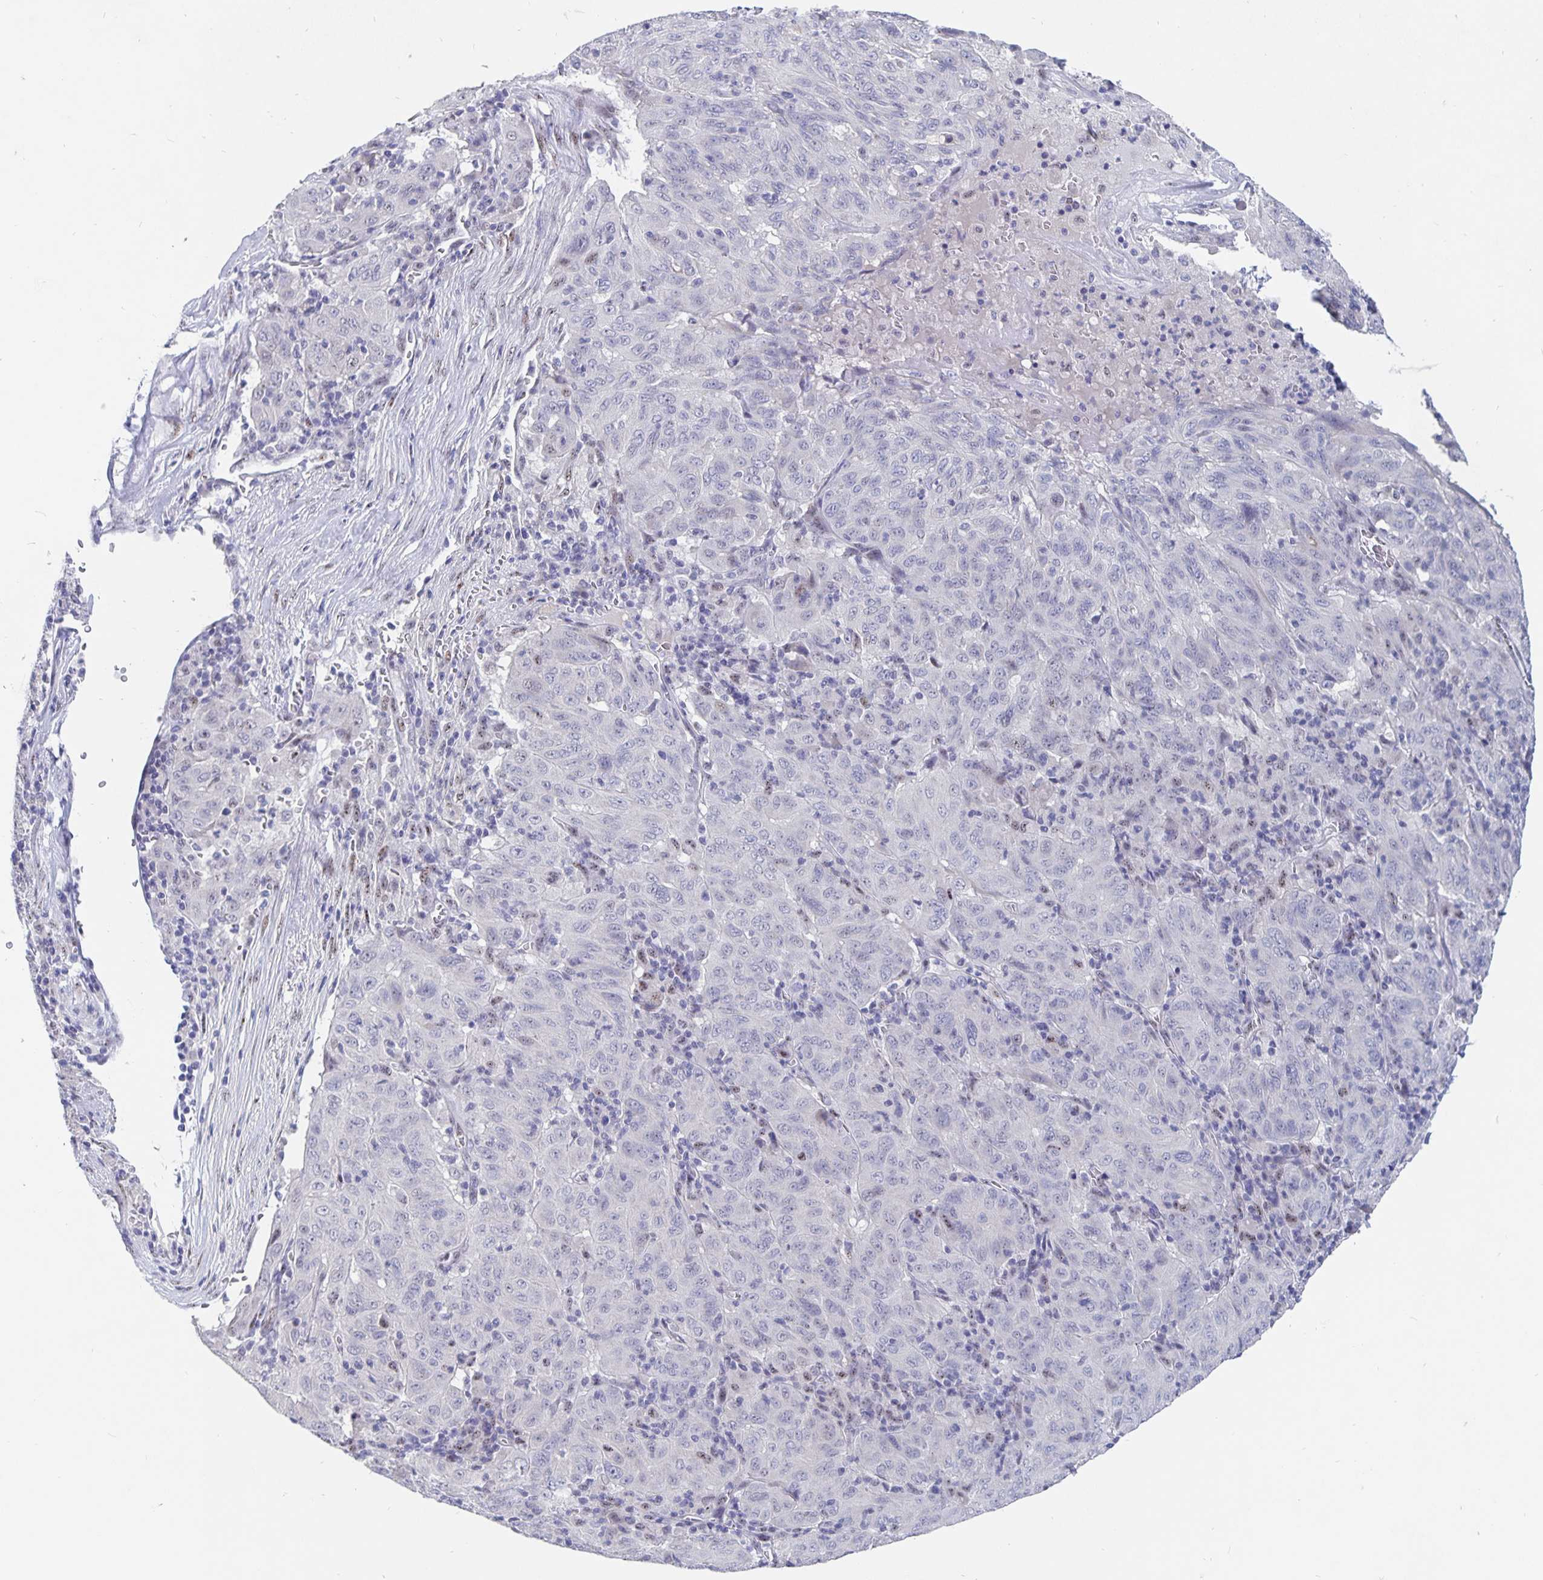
{"staining": {"intensity": "negative", "quantity": "none", "location": "none"}, "tissue": "pancreatic cancer", "cell_type": "Tumor cells", "image_type": "cancer", "snomed": [{"axis": "morphology", "description": "Adenocarcinoma, NOS"}, {"axis": "topography", "description": "Pancreas"}], "caption": "This is an IHC photomicrograph of human pancreatic cancer. There is no expression in tumor cells.", "gene": "SMOC1", "patient": {"sex": "male", "age": 63}}